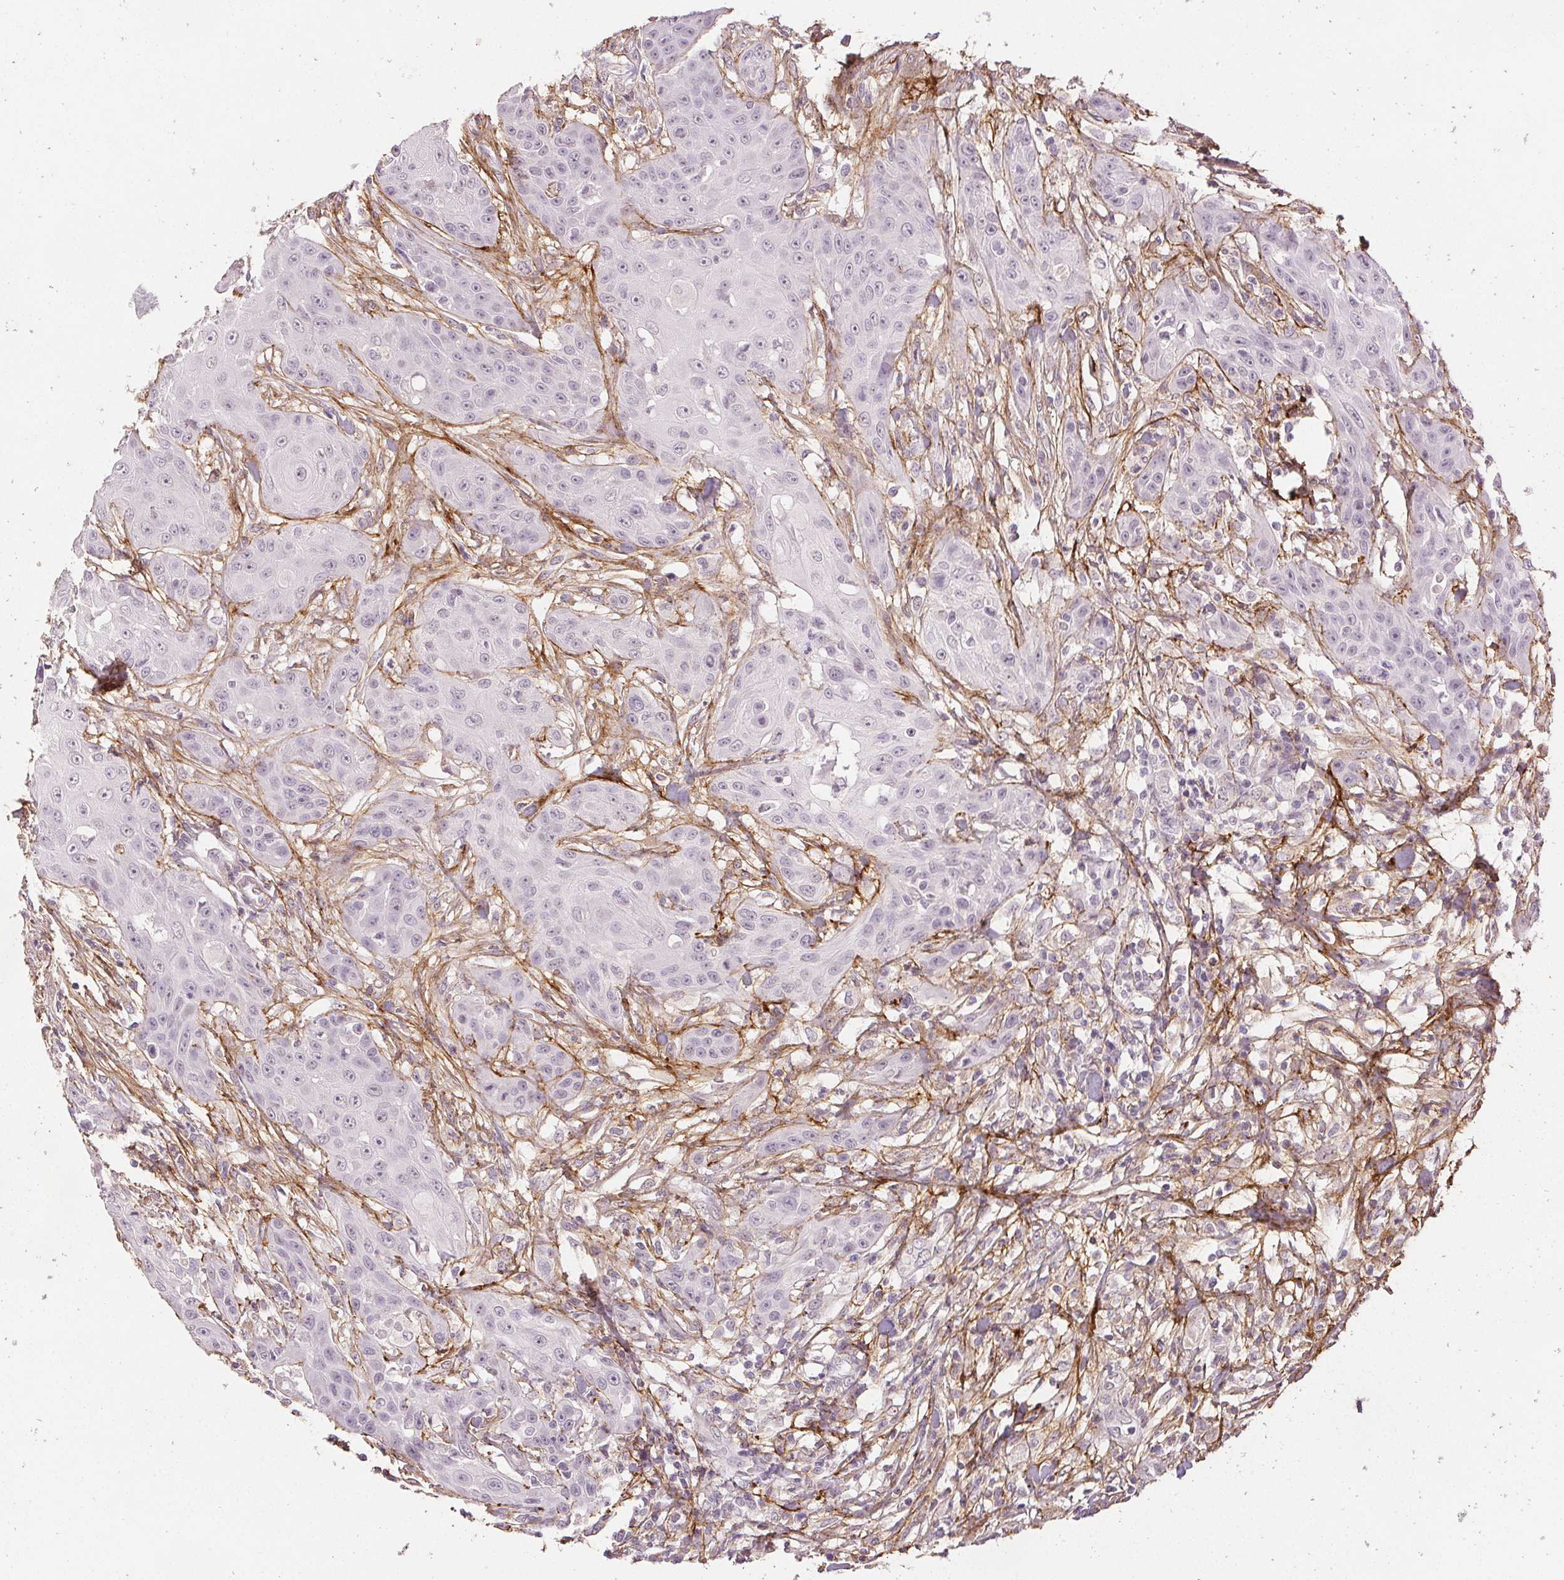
{"staining": {"intensity": "negative", "quantity": "none", "location": "none"}, "tissue": "head and neck cancer", "cell_type": "Tumor cells", "image_type": "cancer", "snomed": [{"axis": "morphology", "description": "Squamous cell carcinoma, NOS"}, {"axis": "topography", "description": "Oral tissue"}, {"axis": "topography", "description": "Head-Neck"}], "caption": "There is no significant expression in tumor cells of head and neck cancer.", "gene": "FBN1", "patient": {"sex": "female", "age": 55}}